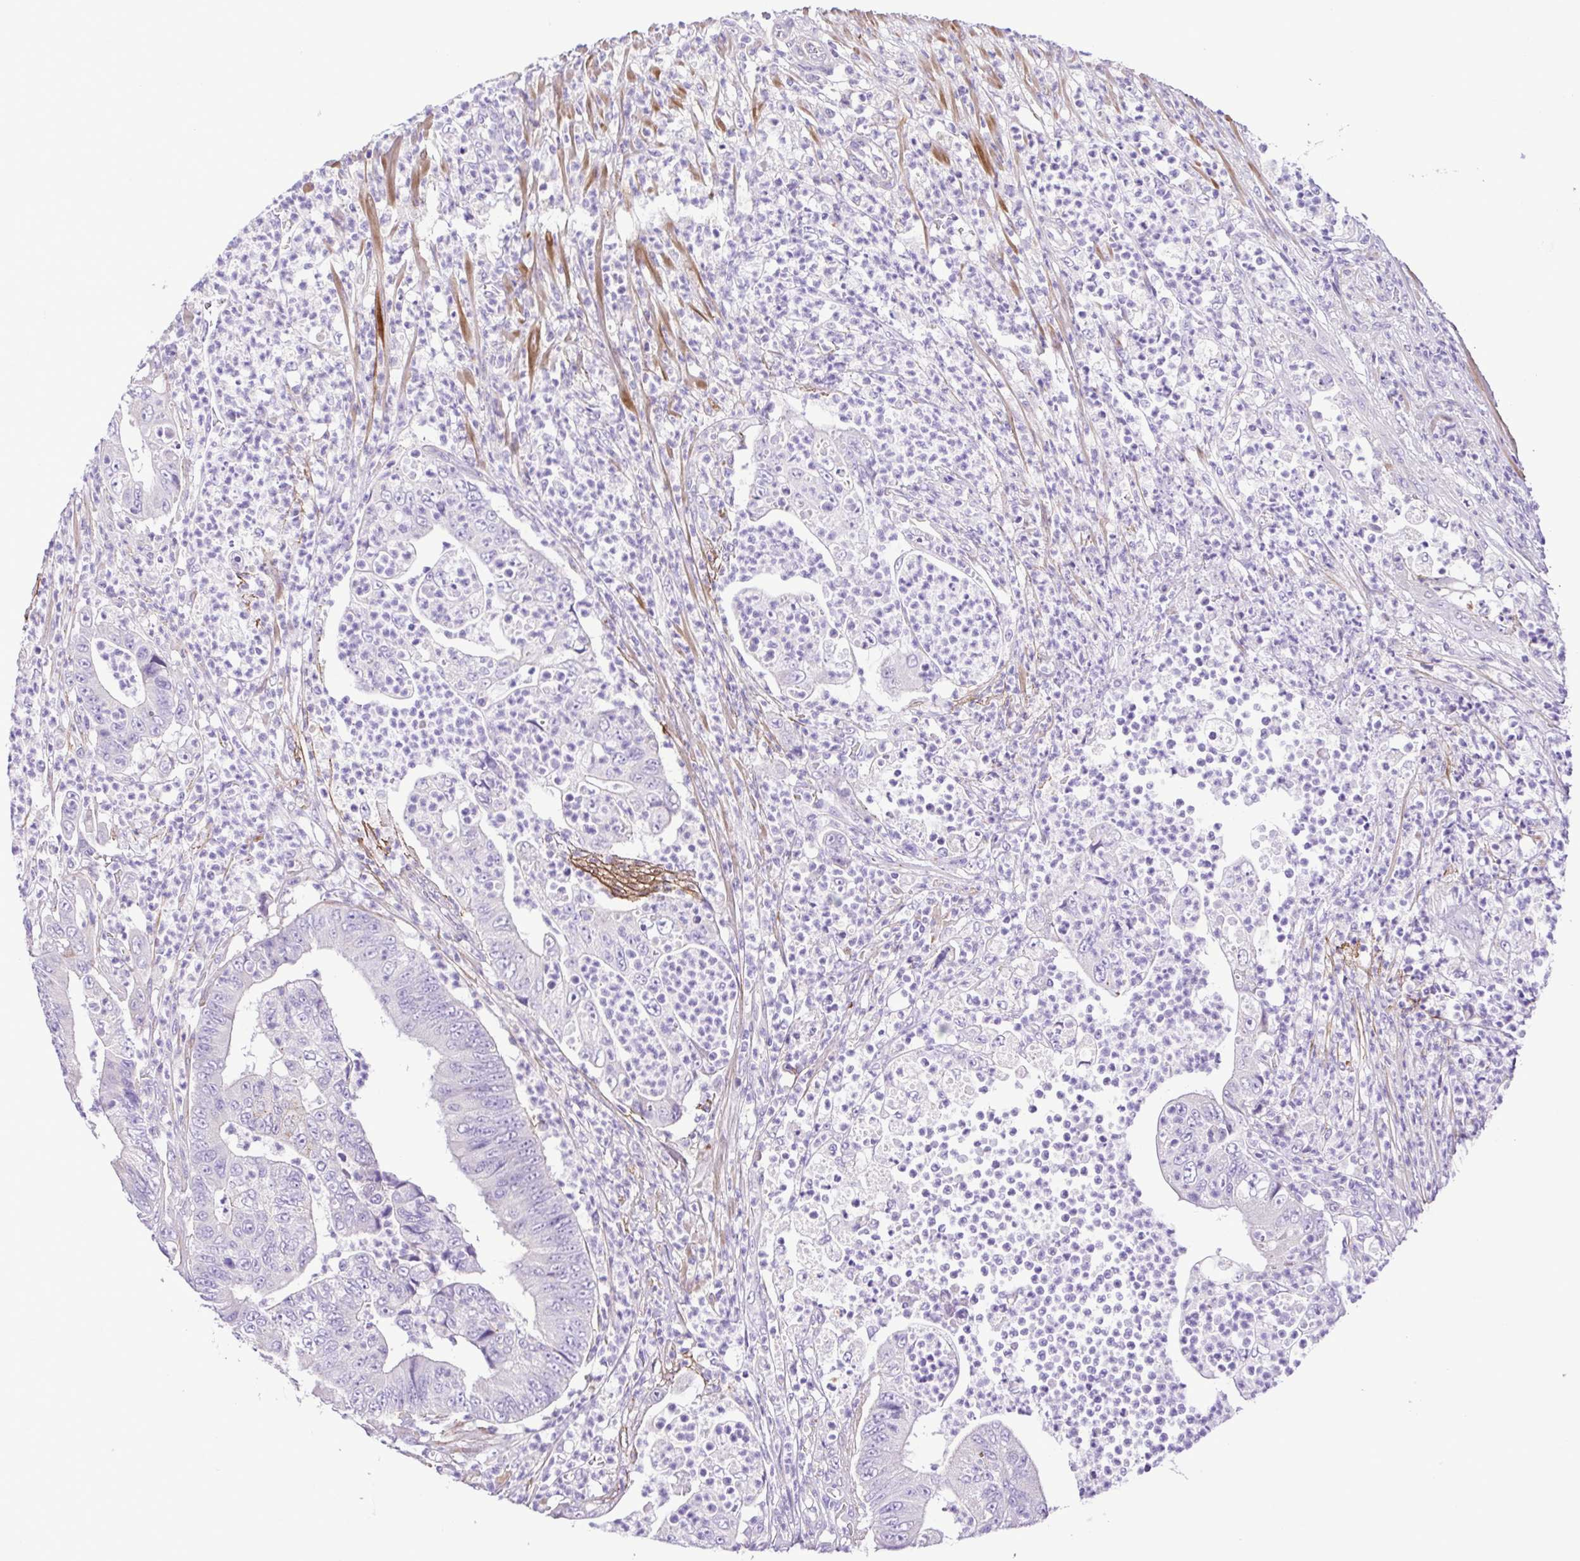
{"staining": {"intensity": "negative", "quantity": "none", "location": "none"}, "tissue": "colorectal cancer", "cell_type": "Tumor cells", "image_type": "cancer", "snomed": [{"axis": "morphology", "description": "Adenocarcinoma, NOS"}, {"axis": "topography", "description": "Colon"}], "caption": "Immunohistochemistry micrograph of colorectal cancer stained for a protein (brown), which exhibits no positivity in tumor cells.", "gene": "GABBR2", "patient": {"sex": "female", "age": 48}}